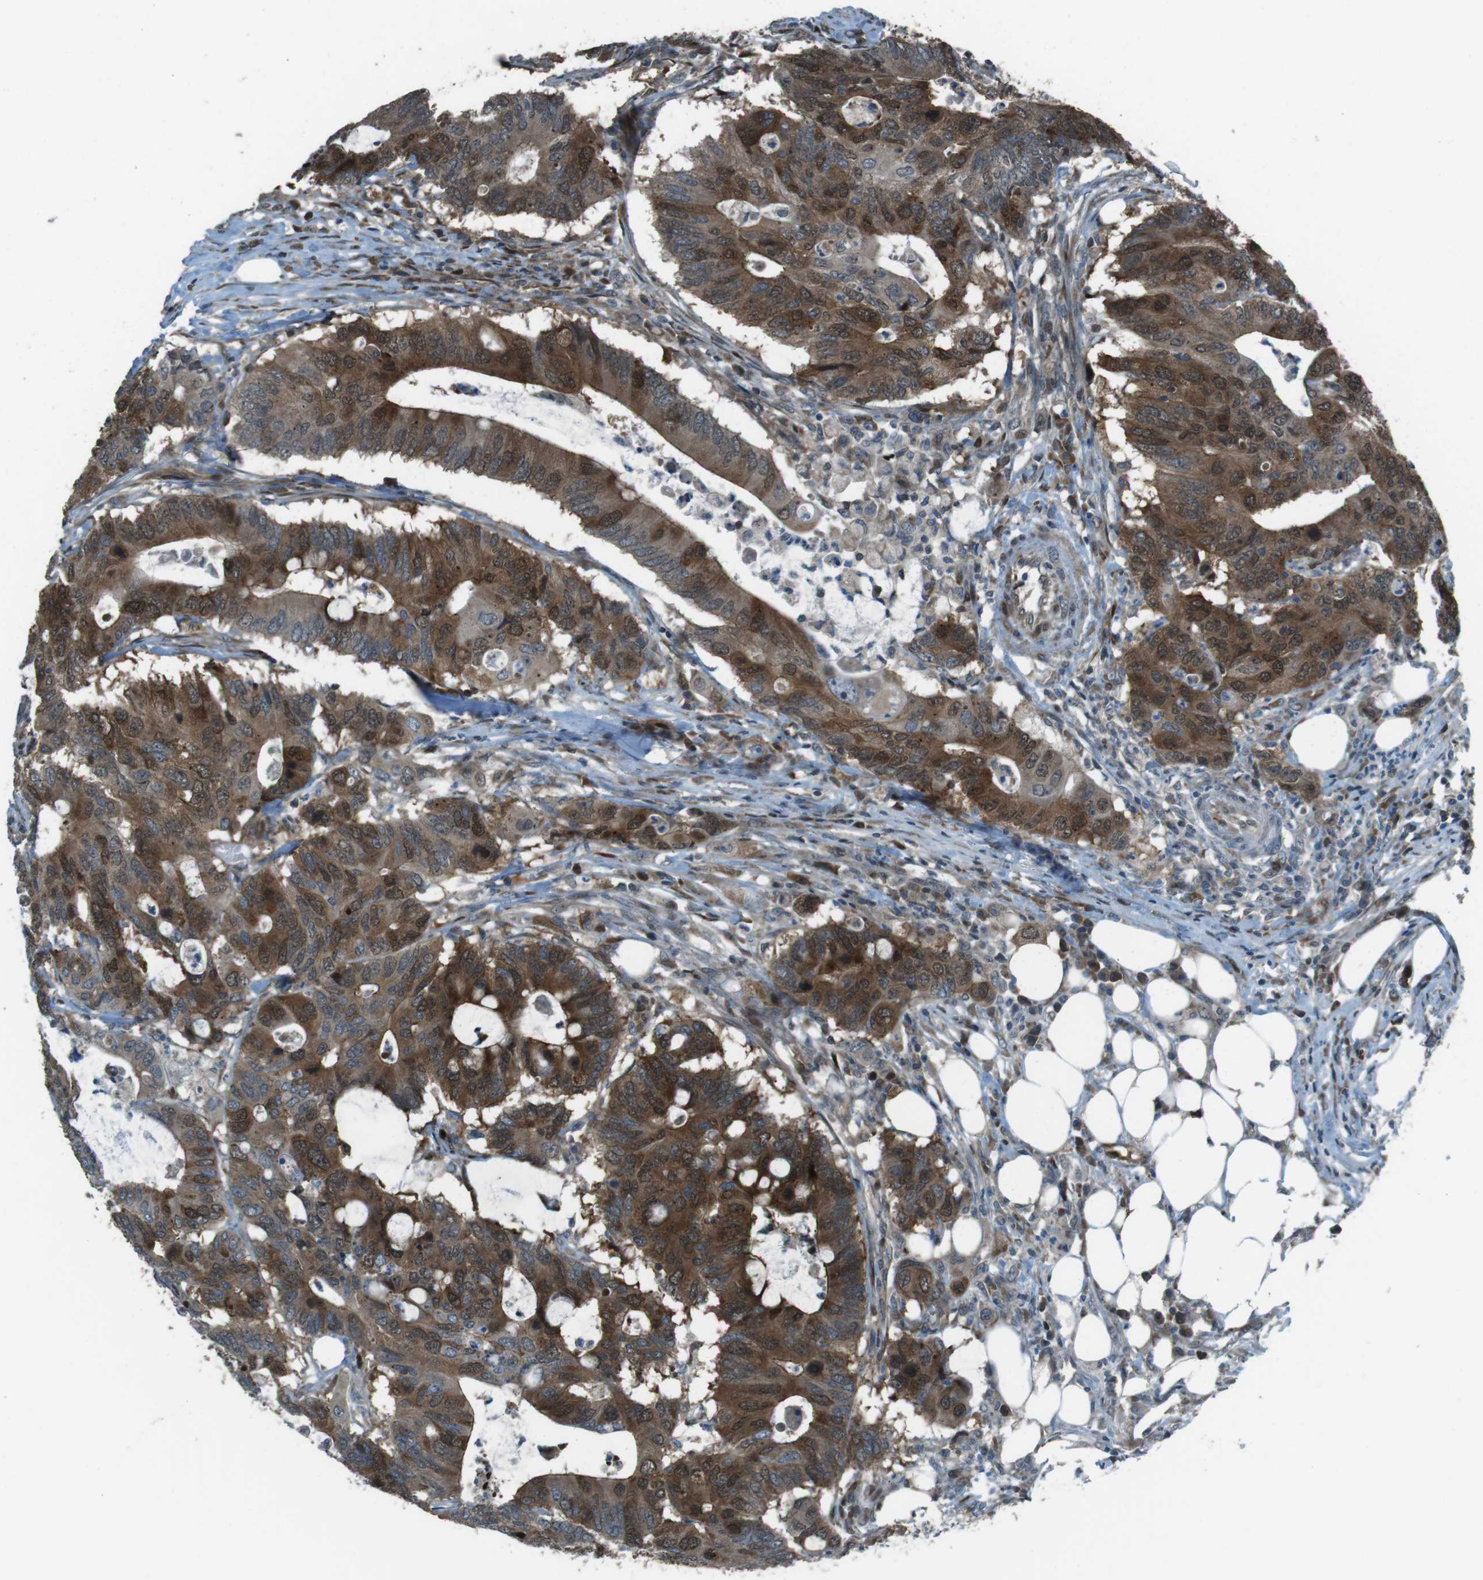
{"staining": {"intensity": "strong", "quantity": "25%-75%", "location": "cytoplasmic/membranous,nuclear"}, "tissue": "colorectal cancer", "cell_type": "Tumor cells", "image_type": "cancer", "snomed": [{"axis": "morphology", "description": "Adenocarcinoma, NOS"}, {"axis": "topography", "description": "Colon"}], "caption": "DAB immunohistochemical staining of human colorectal adenocarcinoma reveals strong cytoplasmic/membranous and nuclear protein expression in about 25%-75% of tumor cells. (IHC, brightfield microscopy, high magnification).", "gene": "ZNF330", "patient": {"sex": "male", "age": 71}}